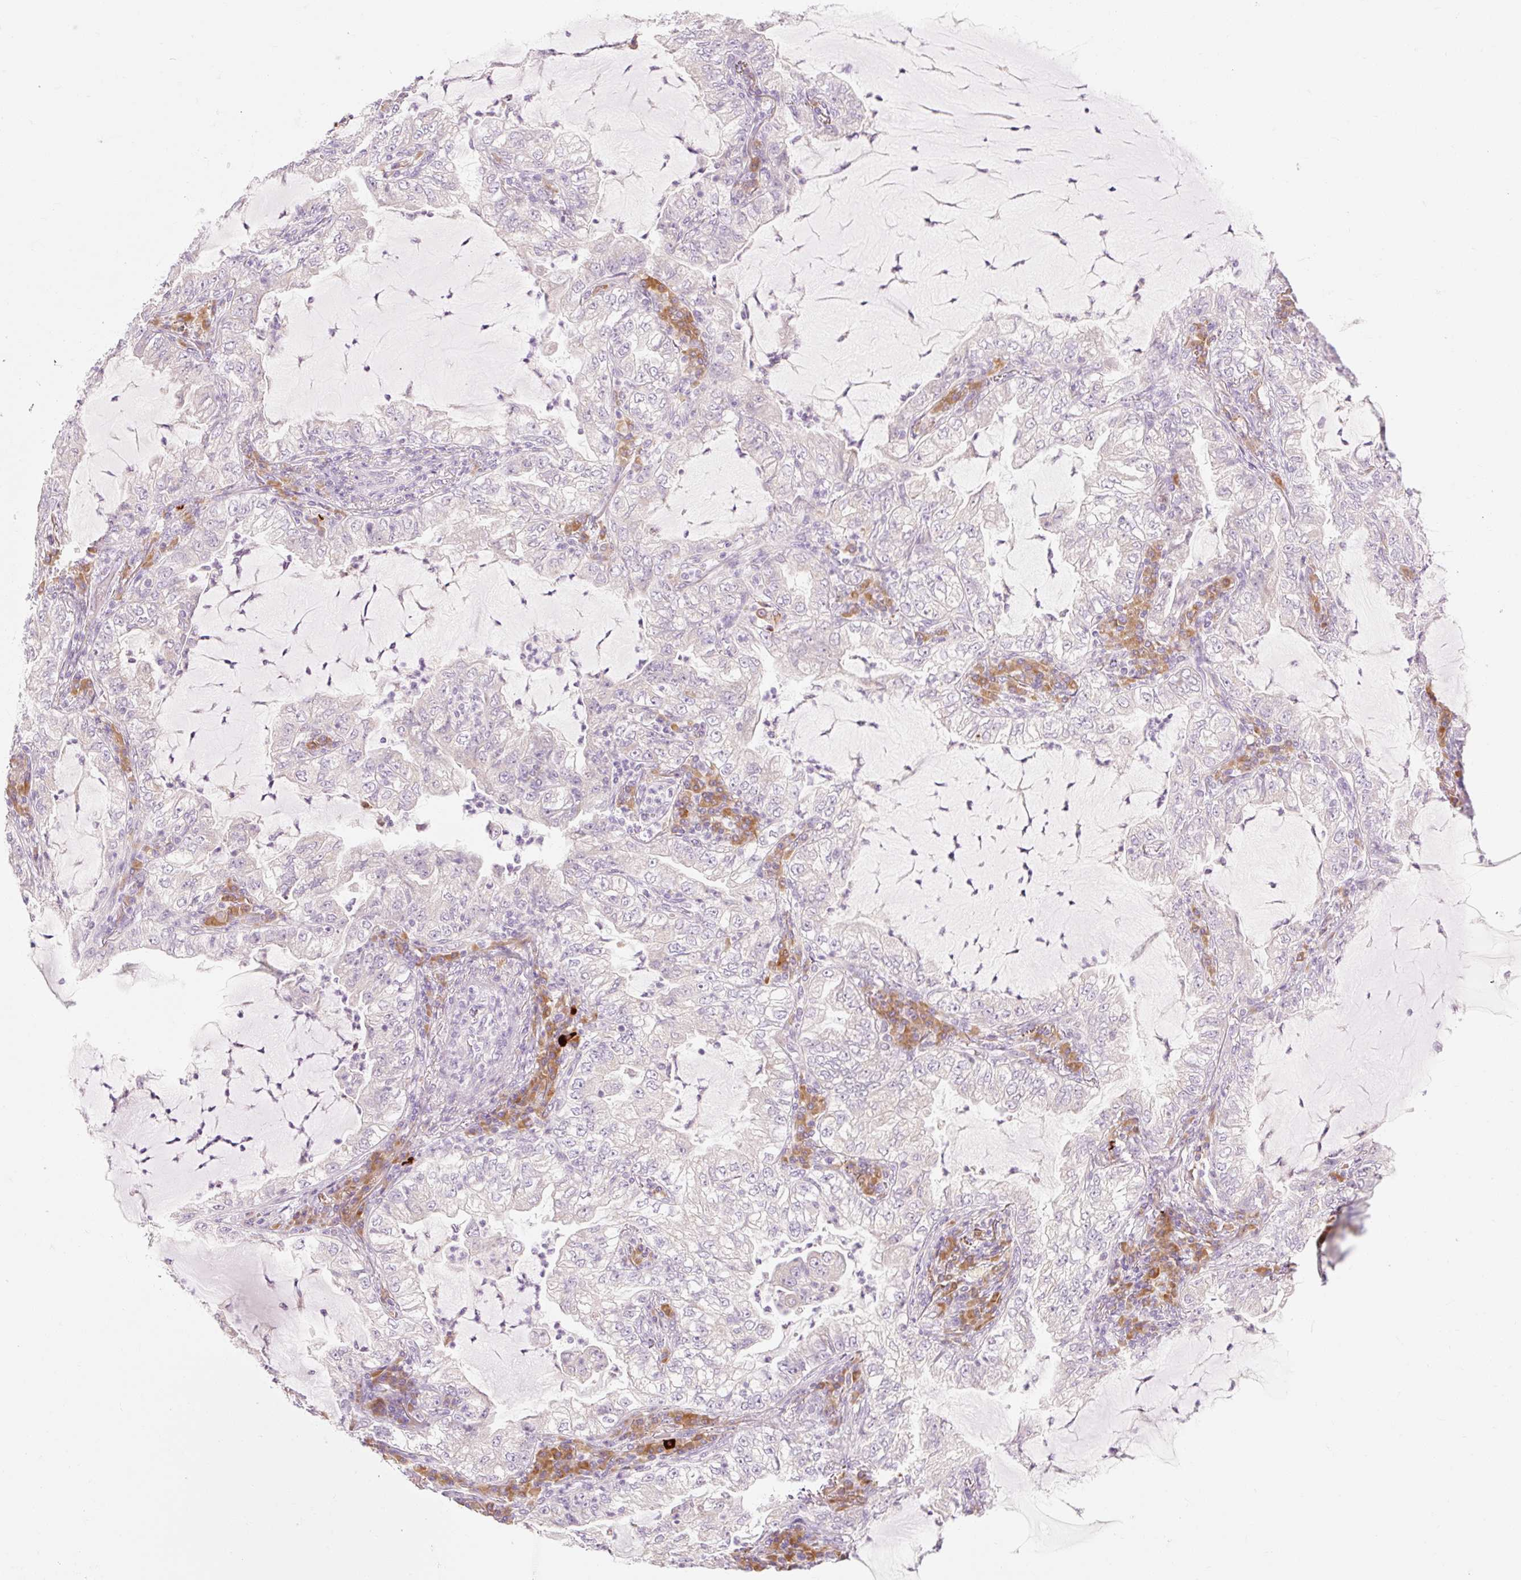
{"staining": {"intensity": "negative", "quantity": "none", "location": "none"}, "tissue": "lung cancer", "cell_type": "Tumor cells", "image_type": "cancer", "snomed": [{"axis": "morphology", "description": "Adenocarcinoma, NOS"}, {"axis": "topography", "description": "Lung"}], "caption": "DAB (3,3'-diaminobenzidine) immunohistochemical staining of lung adenocarcinoma shows no significant expression in tumor cells.", "gene": "MYO1D", "patient": {"sex": "female", "age": 73}}